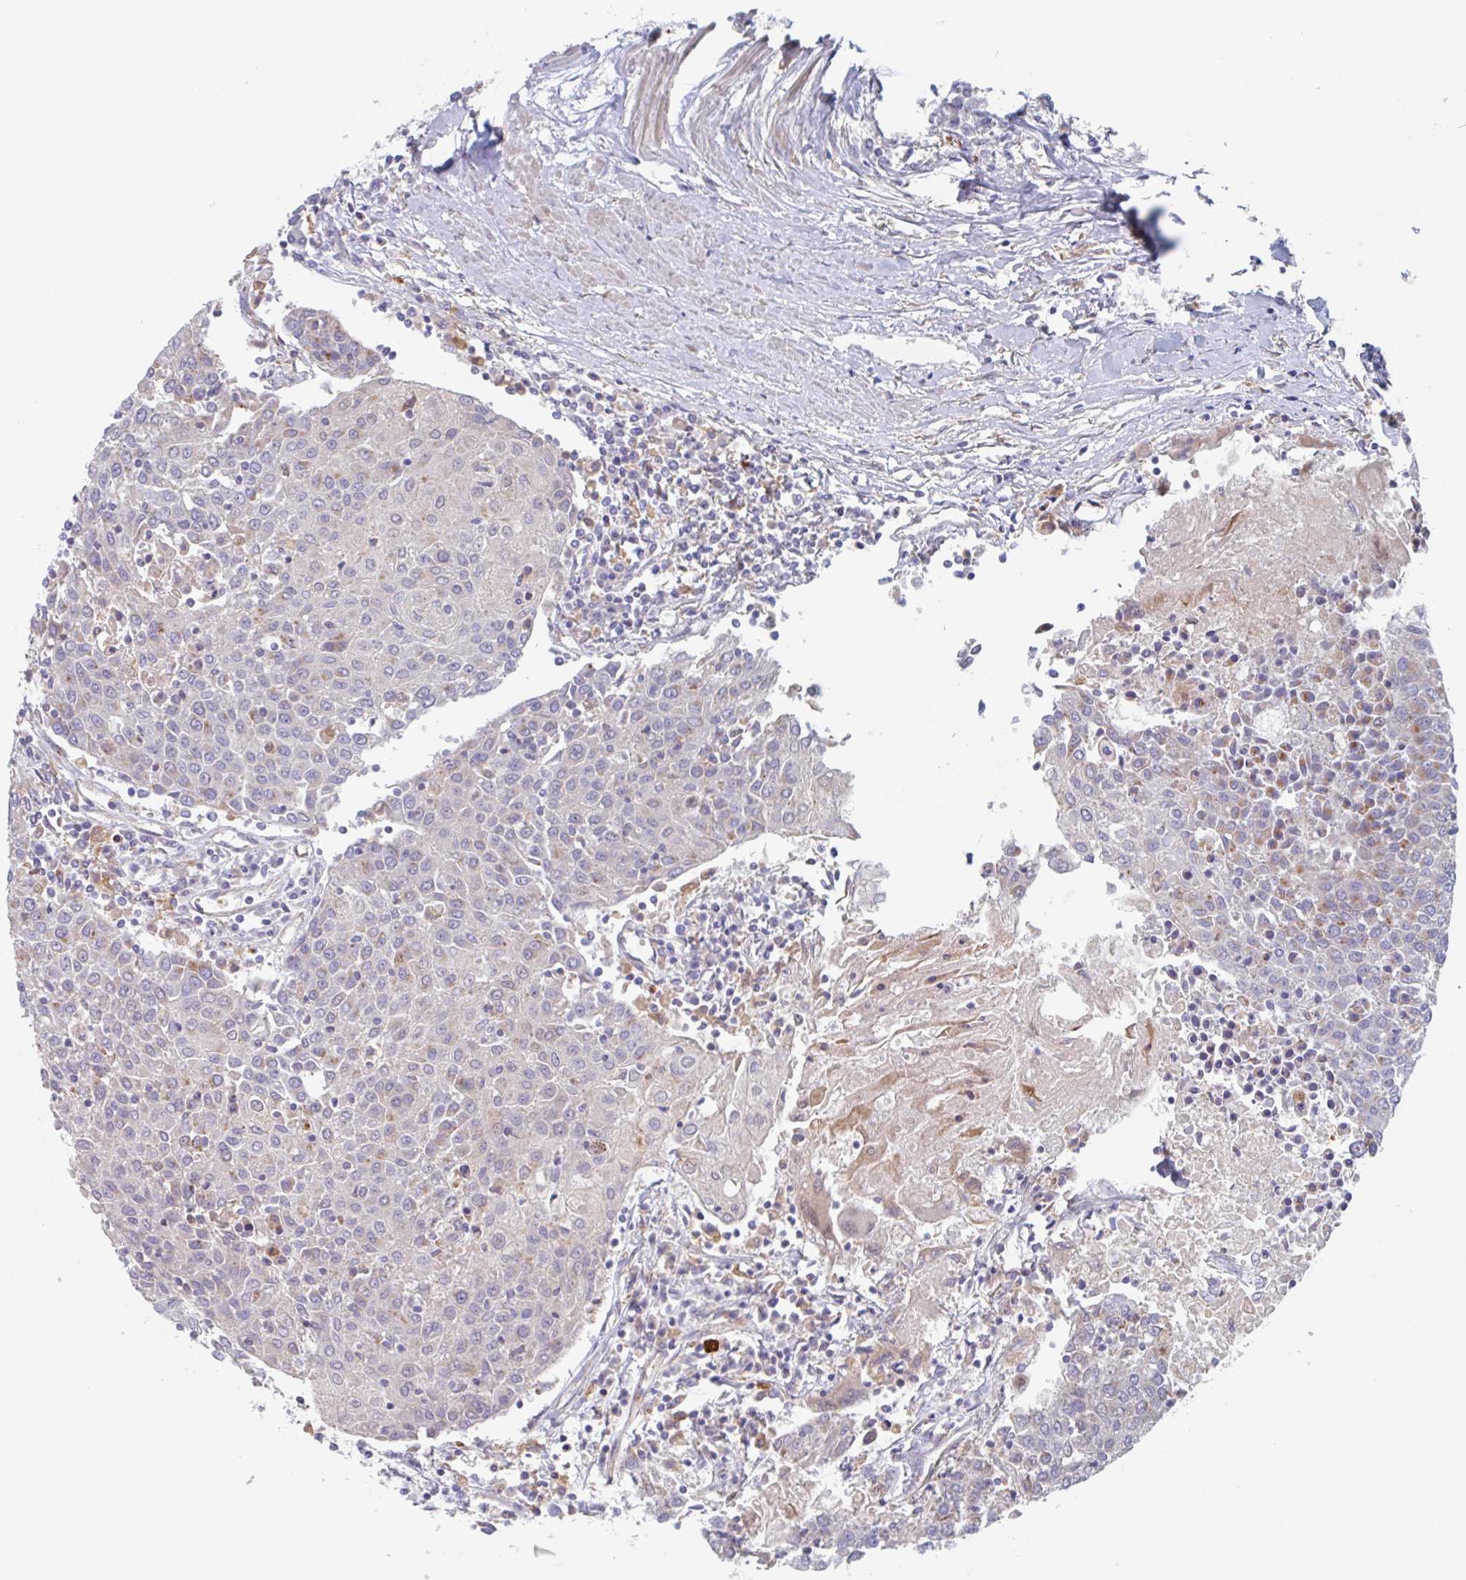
{"staining": {"intensity": "weak", "quantity": "<25%", "location": "cytoplasmic/membranous"}, "tissue": "urothelial cancer", "cell_type": "Tumor cells", "image_type": "cancer", "snomed": [{"axis": "morphology", "description": "Urothelial carcinoma, High grade"}, {"axis": "topography", "description": "Urinary bladder"}], "caption": "Immunohistochemistry (IHC) image of neoplastic tissue: urothelial carcinoma (high-grade) stained with DAB reveals no significant protein positivity in tumor cells.", "gene": "MANBA", "patient": {"sex": "female", "age": 85}}